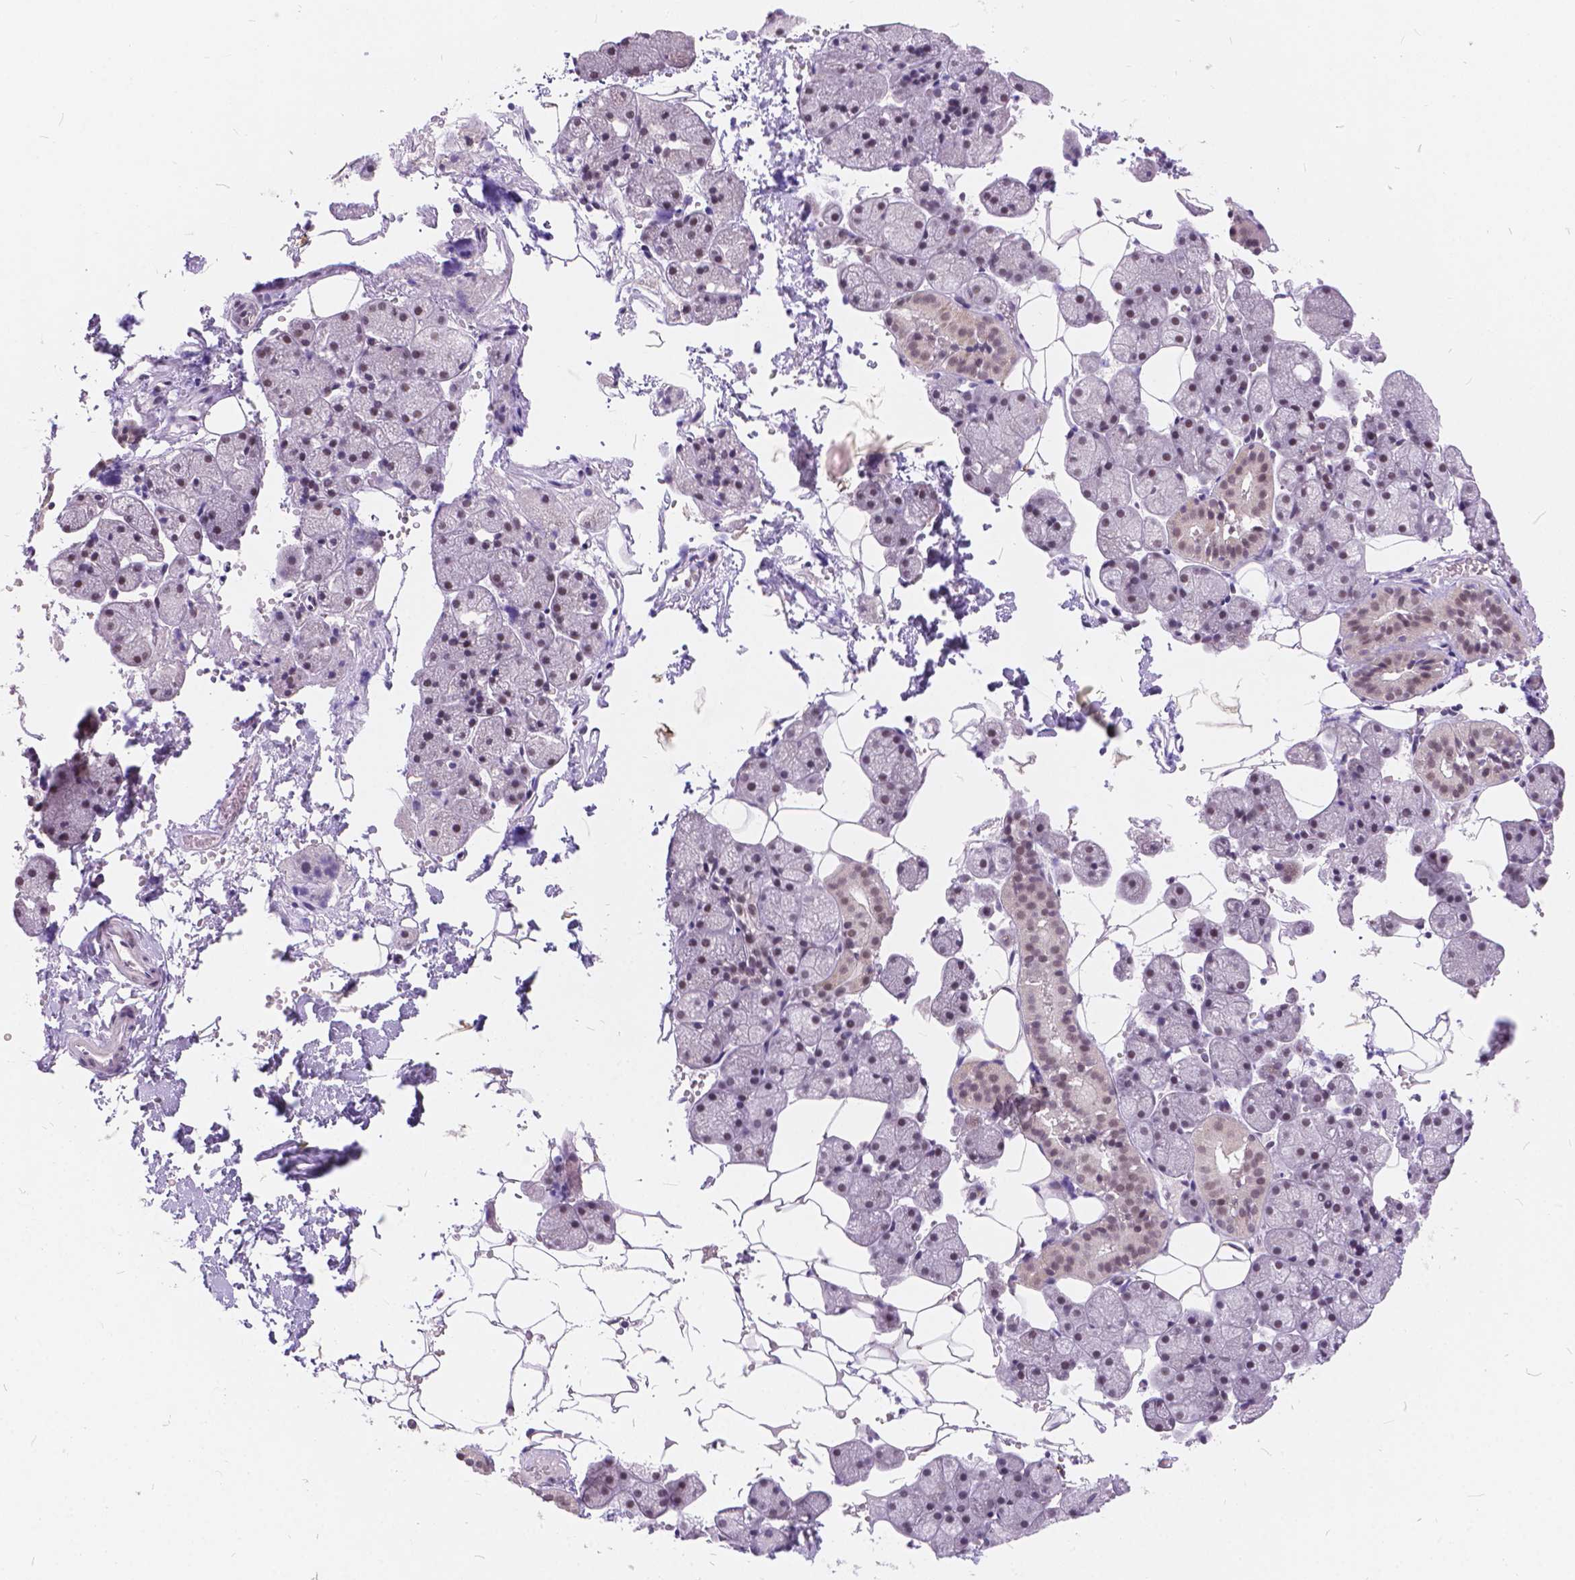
{"staining": {"intensity": "moderate", "quantity": ">75%", "location": "nuclear"}, "tissue": "salivary gland", "cell_type": "Glandular cells", "image_type": "normal", "snomed": [{"axis": "morphology", "description": "Normal tissue, NOS"}, {"axis": "topography", "description": "Salivary gland"}], "caption": "A medium amount of moderate nuclear positivity is seen in approximately >75% of glandular cells in unremarkable salivary gland. (DAB = brown stain, brightfield microscopy at high magnification).", "gene": "FAM53A", "patient": {"sex": "male", "age": 38}}